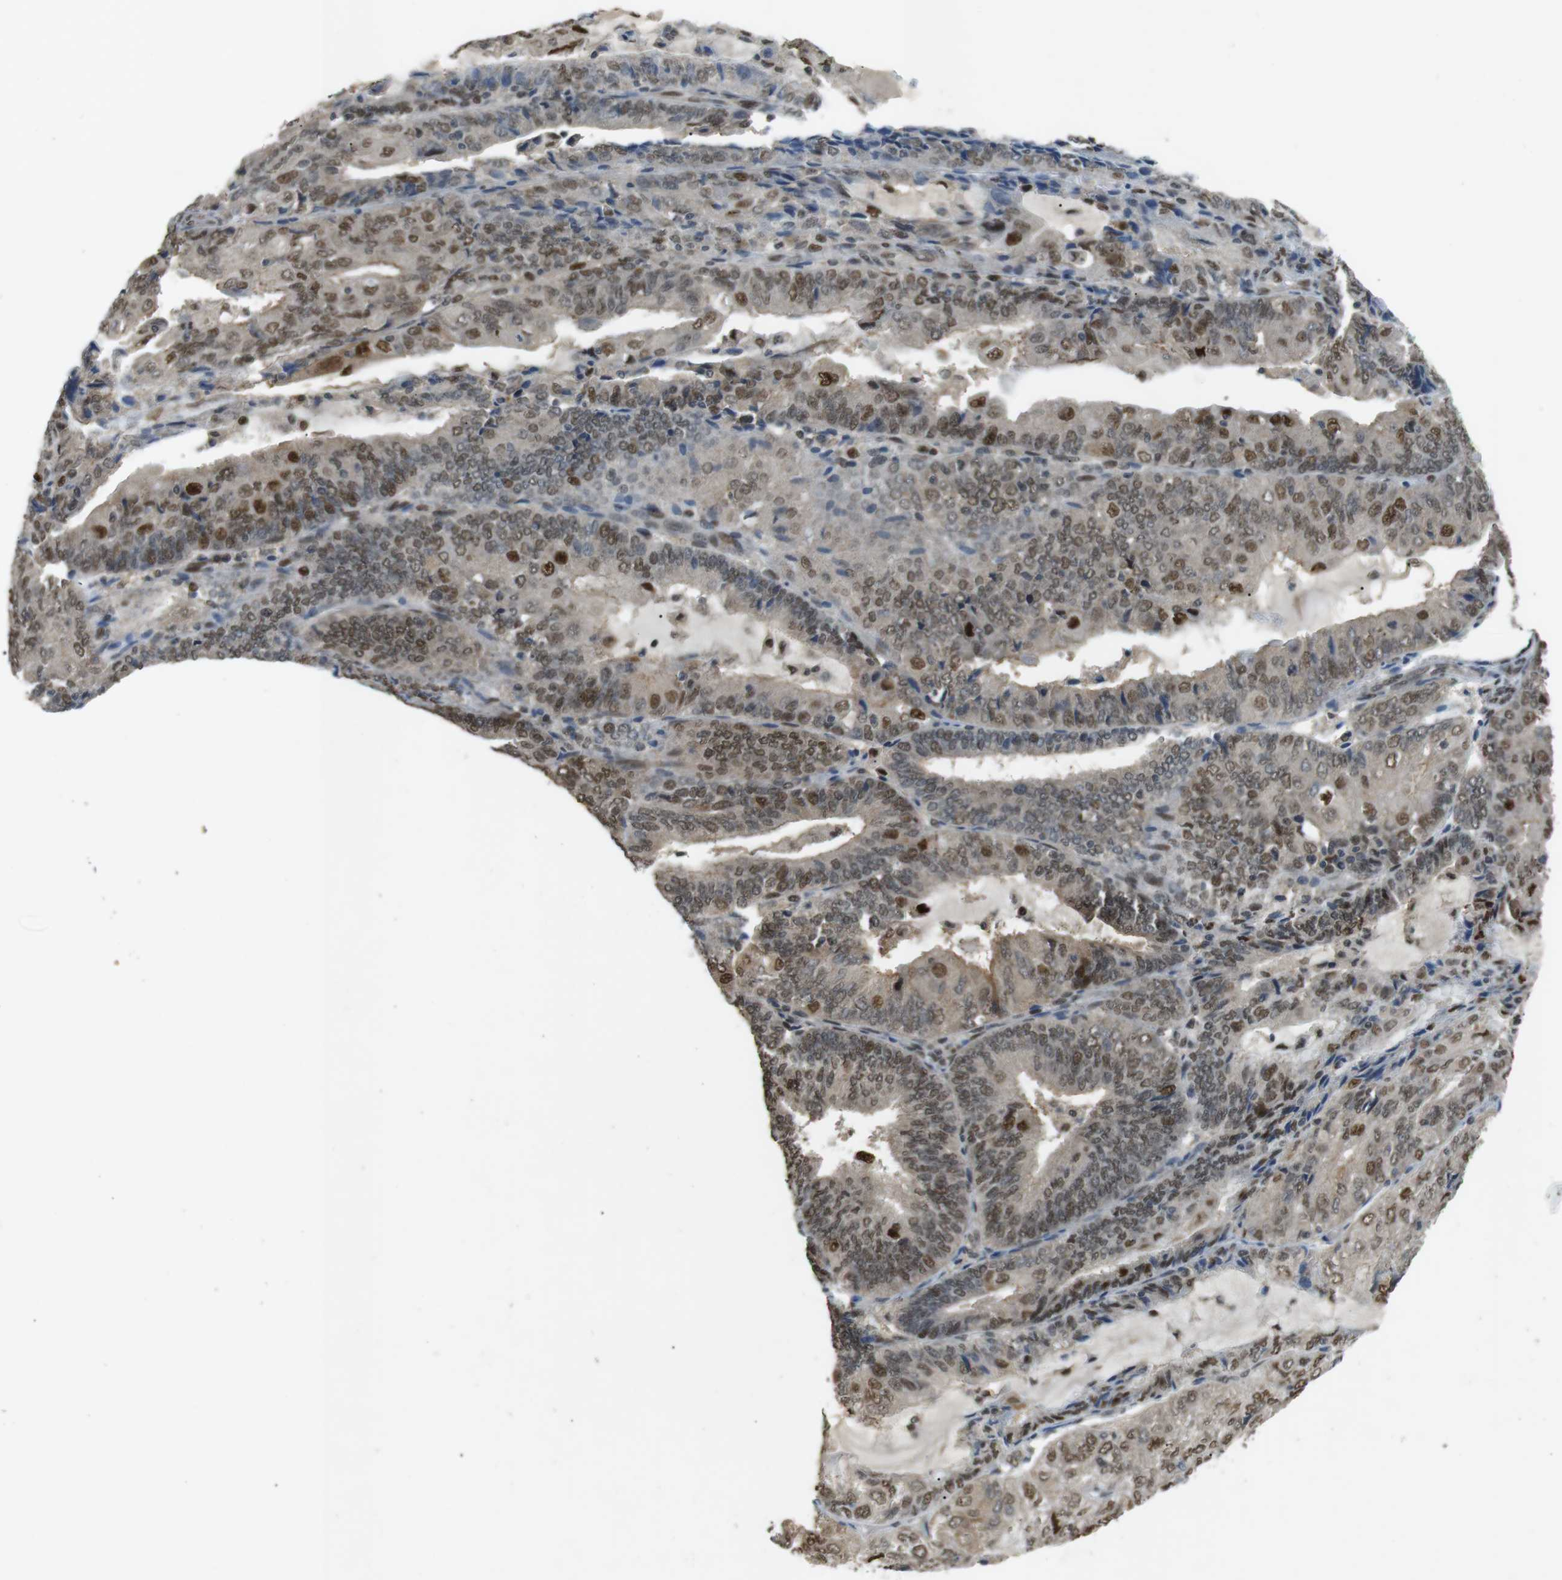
{"staining": {"intensity": "moderate", "quantity": ">75%", "location": "nuclear"}, "tissue": "endometrial cancer", "cell_type": "Tumor cells", "image_type": "cancer", "snomed": [{"axis": "morphology", "description": "Adenocarcinoma, NOS"}, {"axis": "topography", "description": "Endometrium"}], "caption": "Human adenocarcinoma (endometrial) stained with a brown dye exhibits moderate nuclear positive positivity in about >75% of tumor cells.", "gene": "ORAI3", "patient": {"sex": "female", "age": 81}}